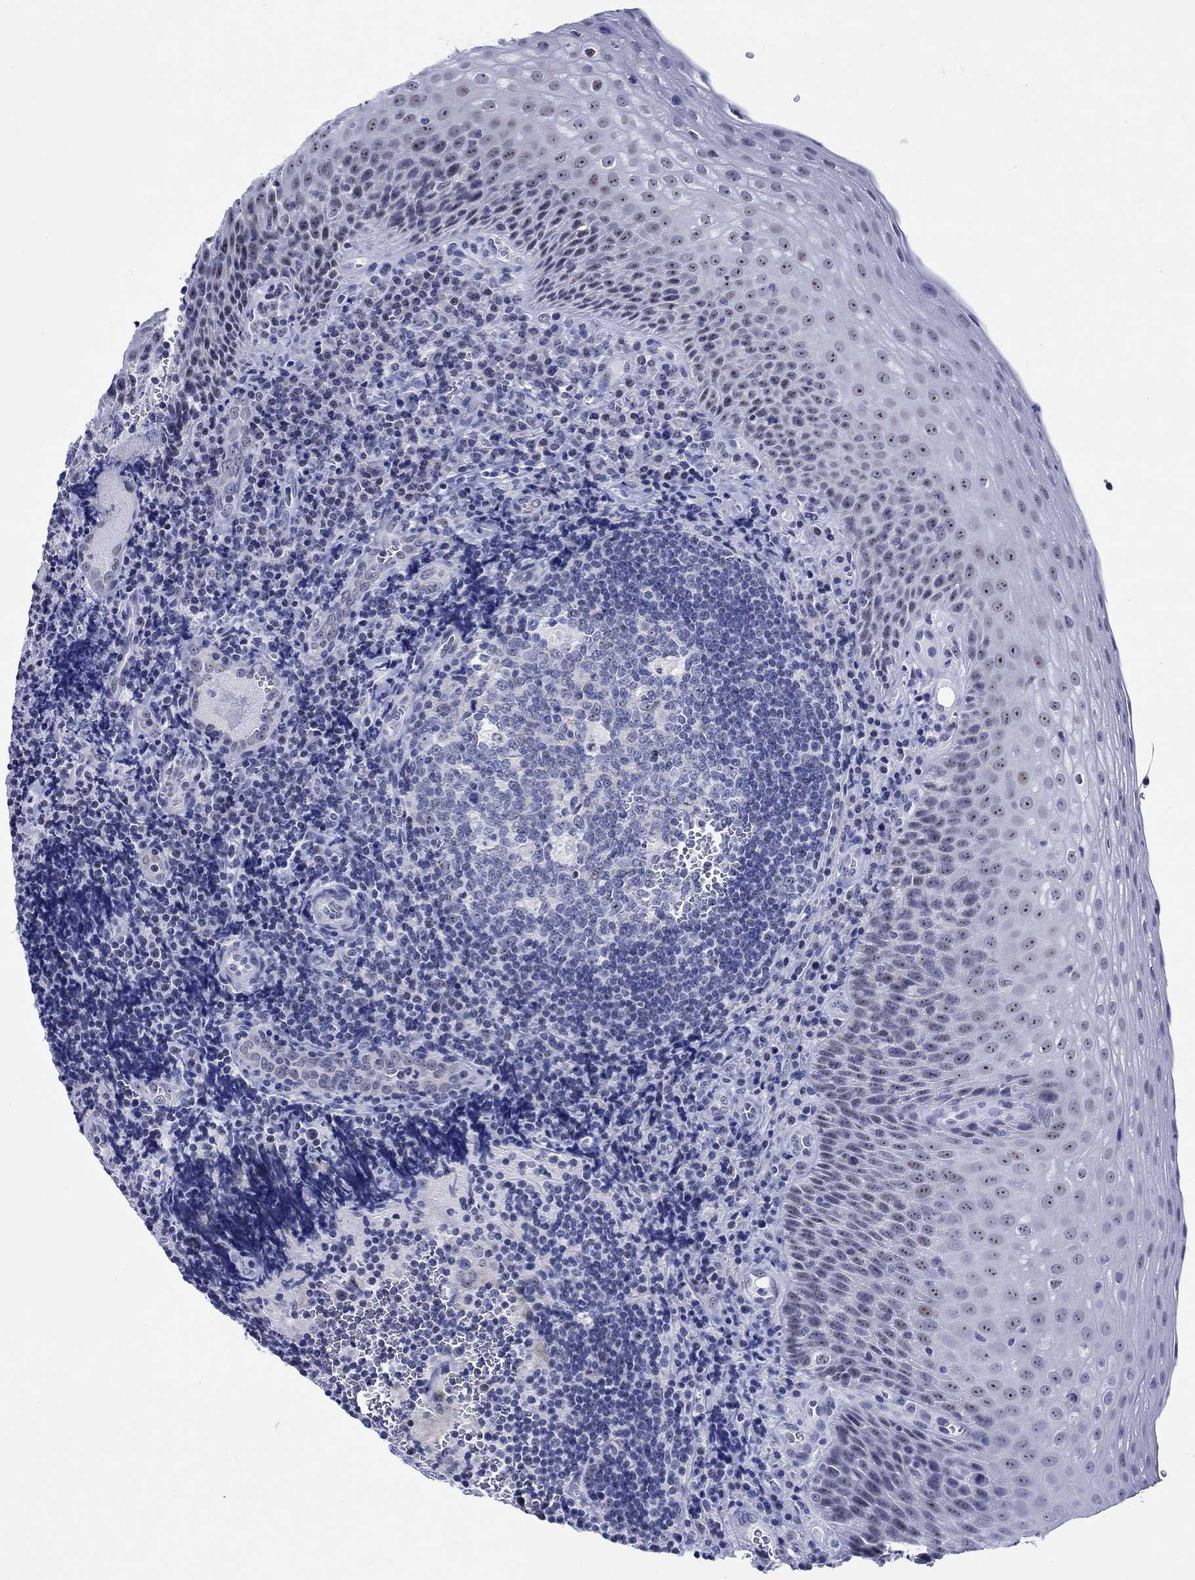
{"staining": {"intensity": "negative", "quantity": "none", "location": "none"}, "tissue": "tonsil", "cell_type": "Germinal center cells", "image_type": "normal", "snomed": [{"axis": "morphology", "description": "Normal tissue, NOS"}, {"axis": "morphology", "description": "Inflammation, NOS"}, {"axis": "topography", "description": "Tonsil"}], "caption": "A micrograph of tonsil stained for a protein displays no brown staining in germinal center cells.", "gene": "ZNF446", "patient": {"sex": "female", "age": 31}}